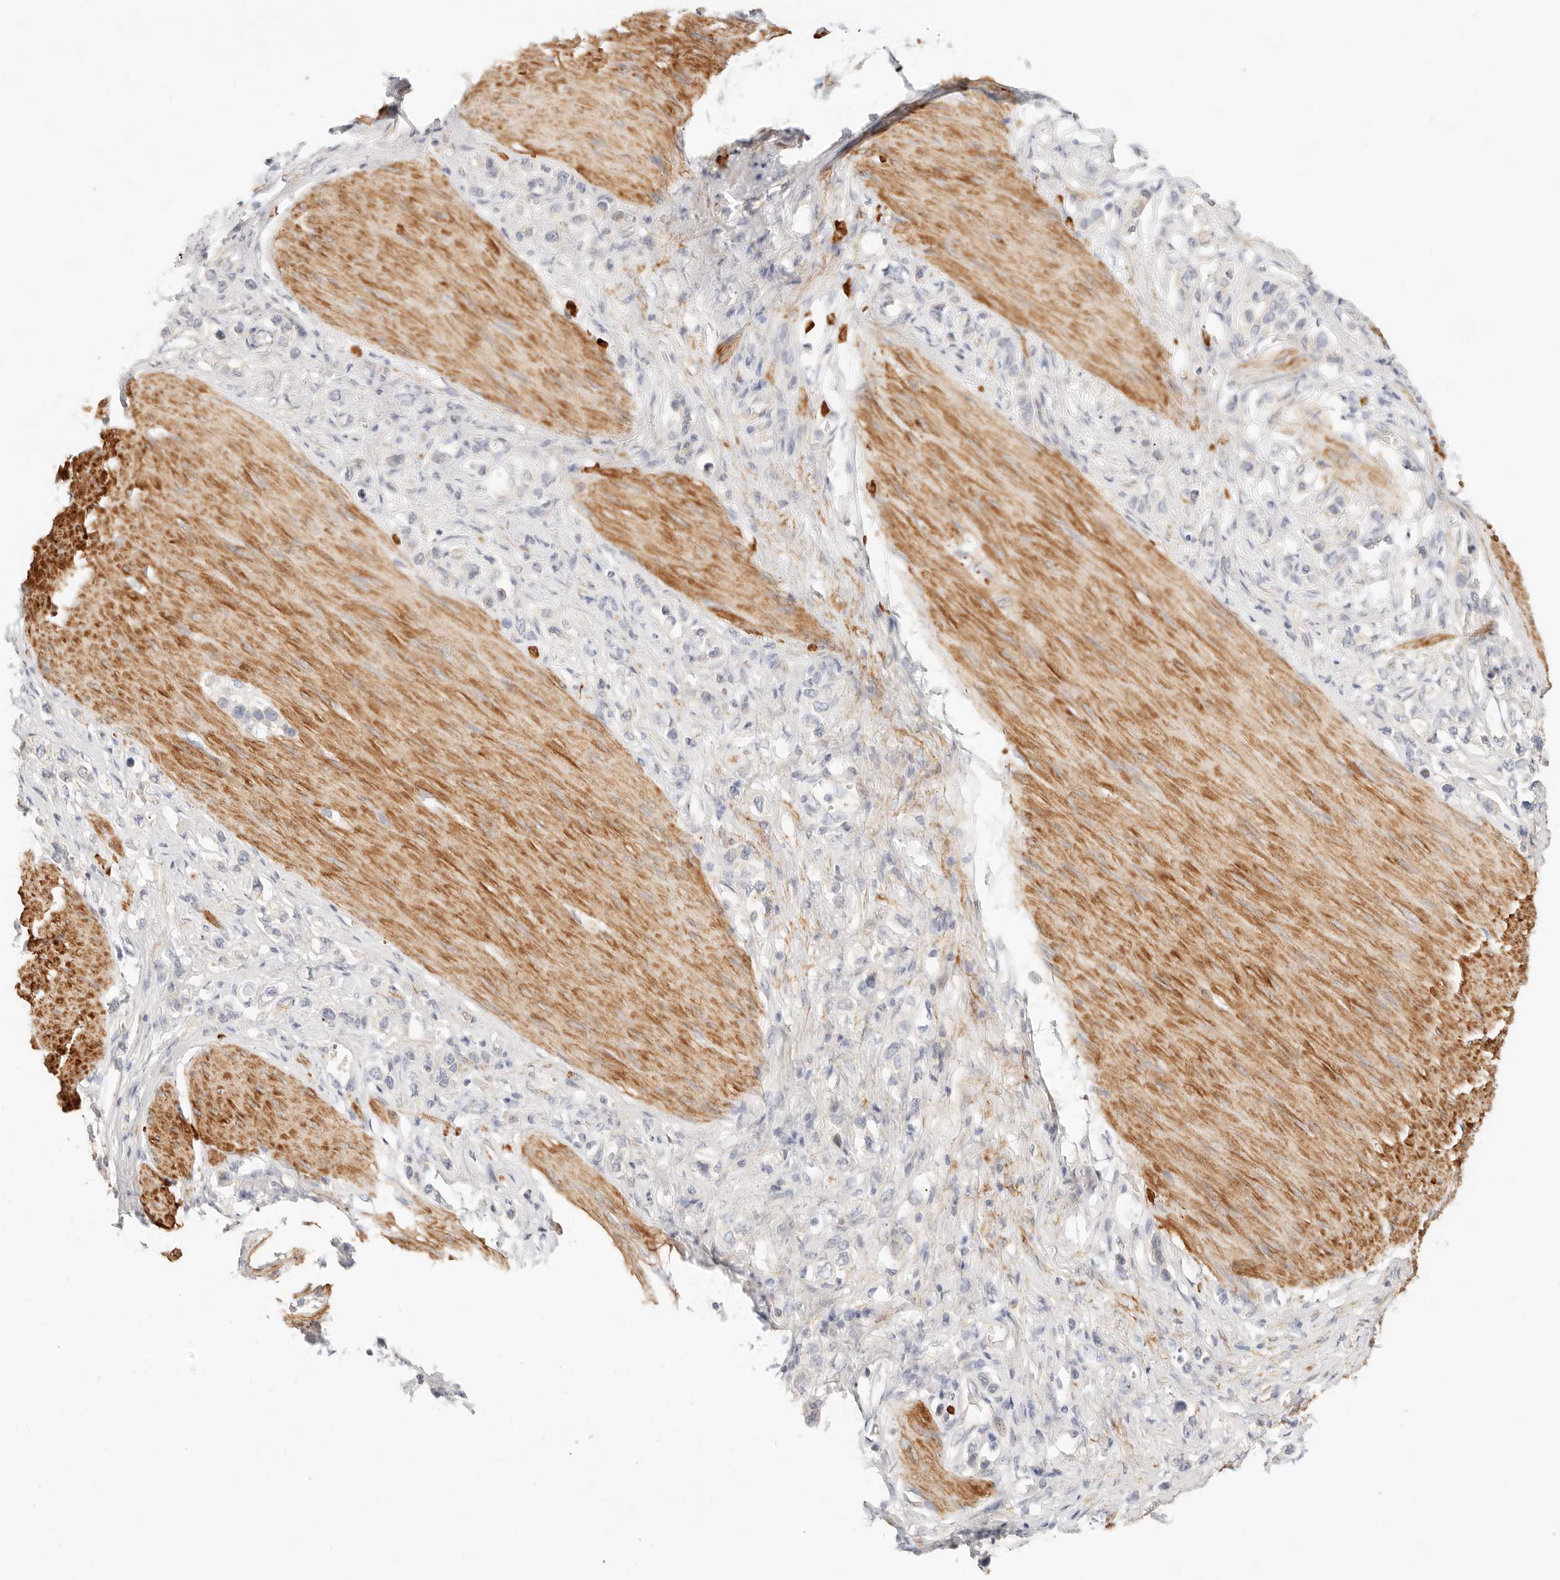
{"staining": {"intensity": "negative", "quantity": "none", "location": "none"}, "tissue": "stomach cancer", "cell_type": "Tumor cells", "image_type": "cancer", "snomed": [{"axis": "morphology", "description": "Adenocarcinoma, NOS"}, {"axis": "topography", "description": "Stomach"}], "caption": "A high-resolution micrograph shows immunohistochemistry staining of adenocarcinoma (stomach), which displays no significant staining in tumor cells.", "gene": "UBXN10", "patient": {"sex": "female", "age": 65}}